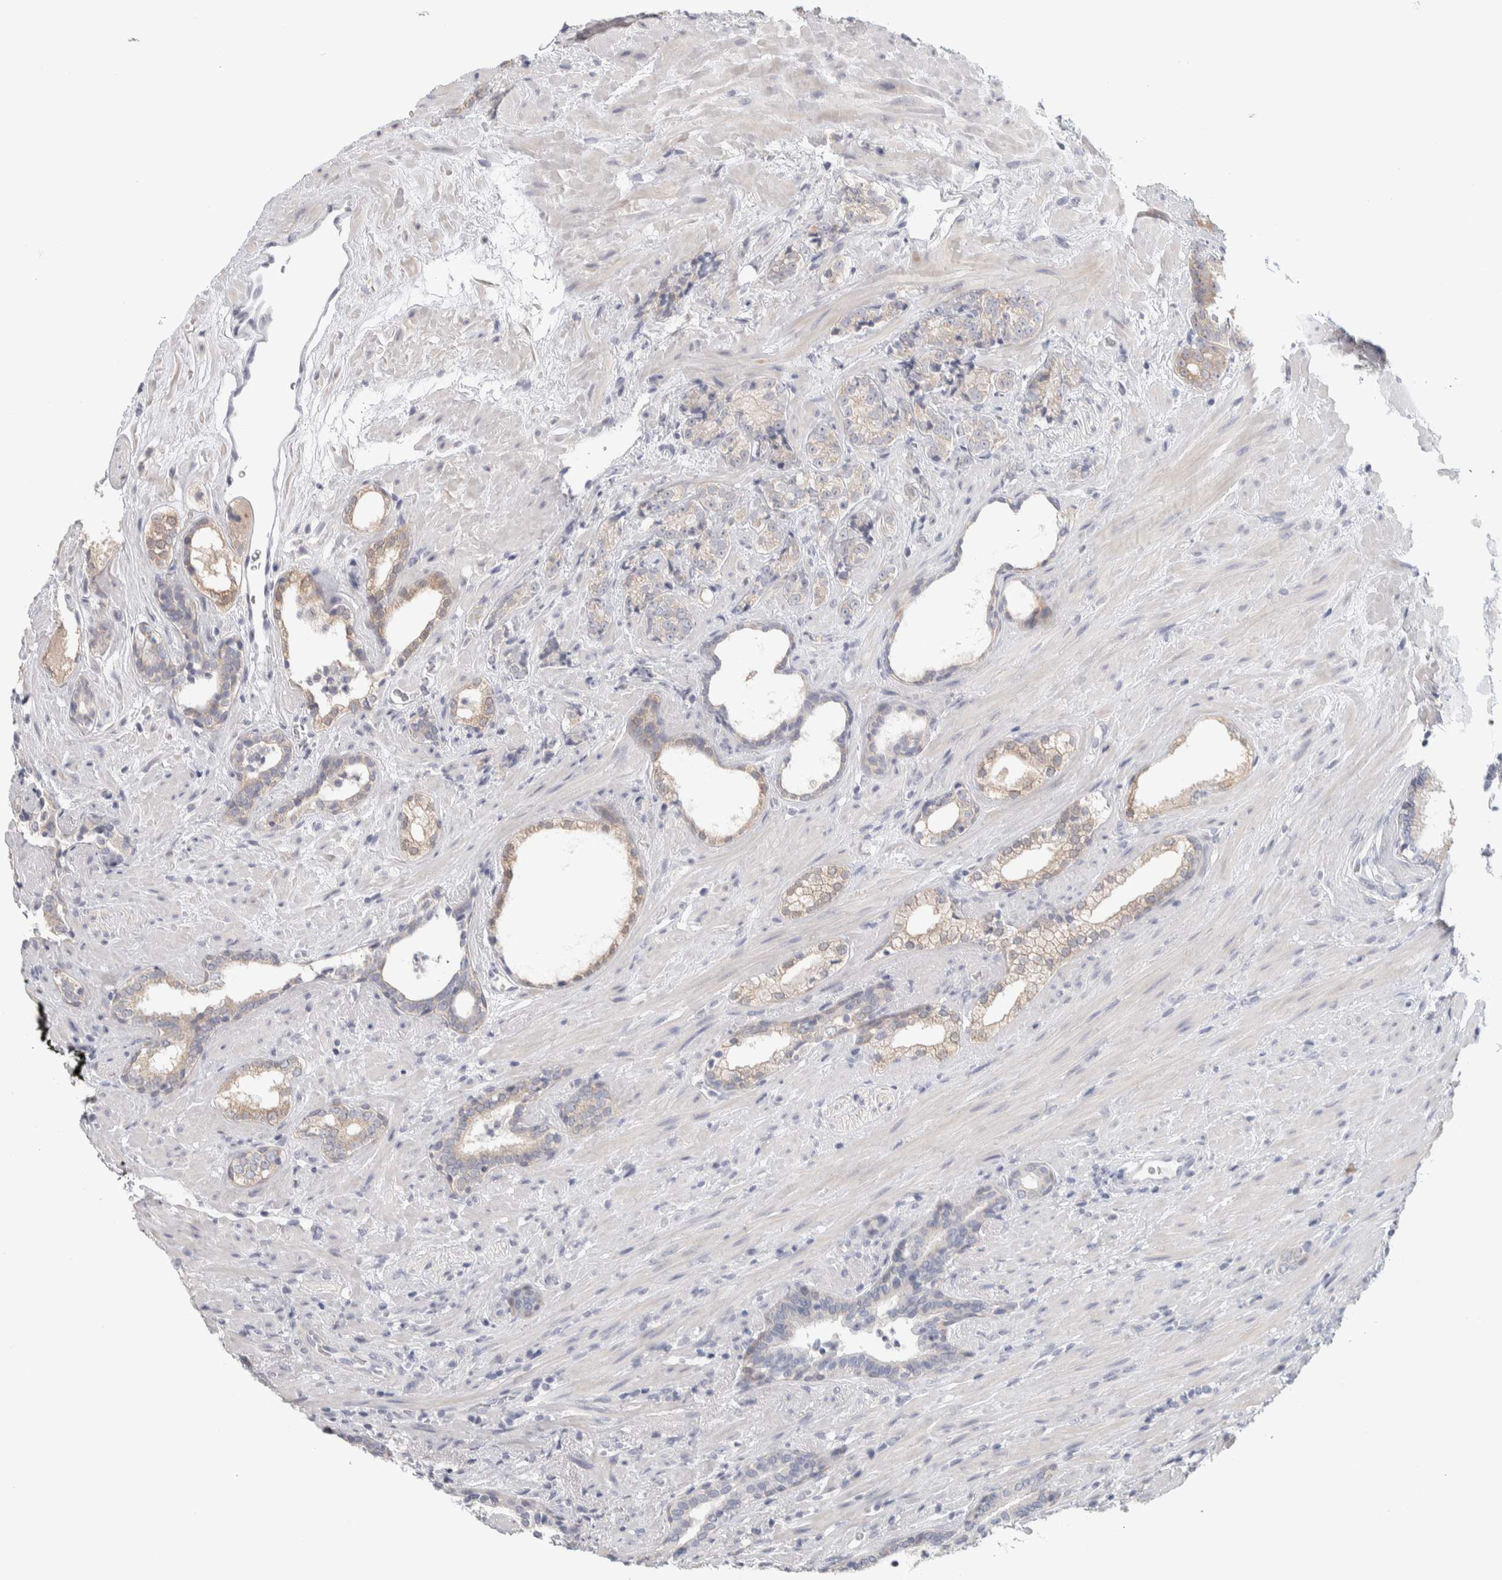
{"staining": {"intensity": "weak", "quantity": "<25%", "location": "cytoplasmic/membranous"}, "tissue": "prostate cancer", "cell_type": "Tumor cells", "image_type": "cancer", "snomed": [{"axis": "morphology", "description": "Adenocarcinoma, High grade"}, {"axis": "topography", "description": "Prostate"}], "caption": "There is no significant staining in tumor cells of adenocarcinoma (high-grade) (prostate).", "gene": "DCXR", "patient": {"sex": "male", "age": 71}}